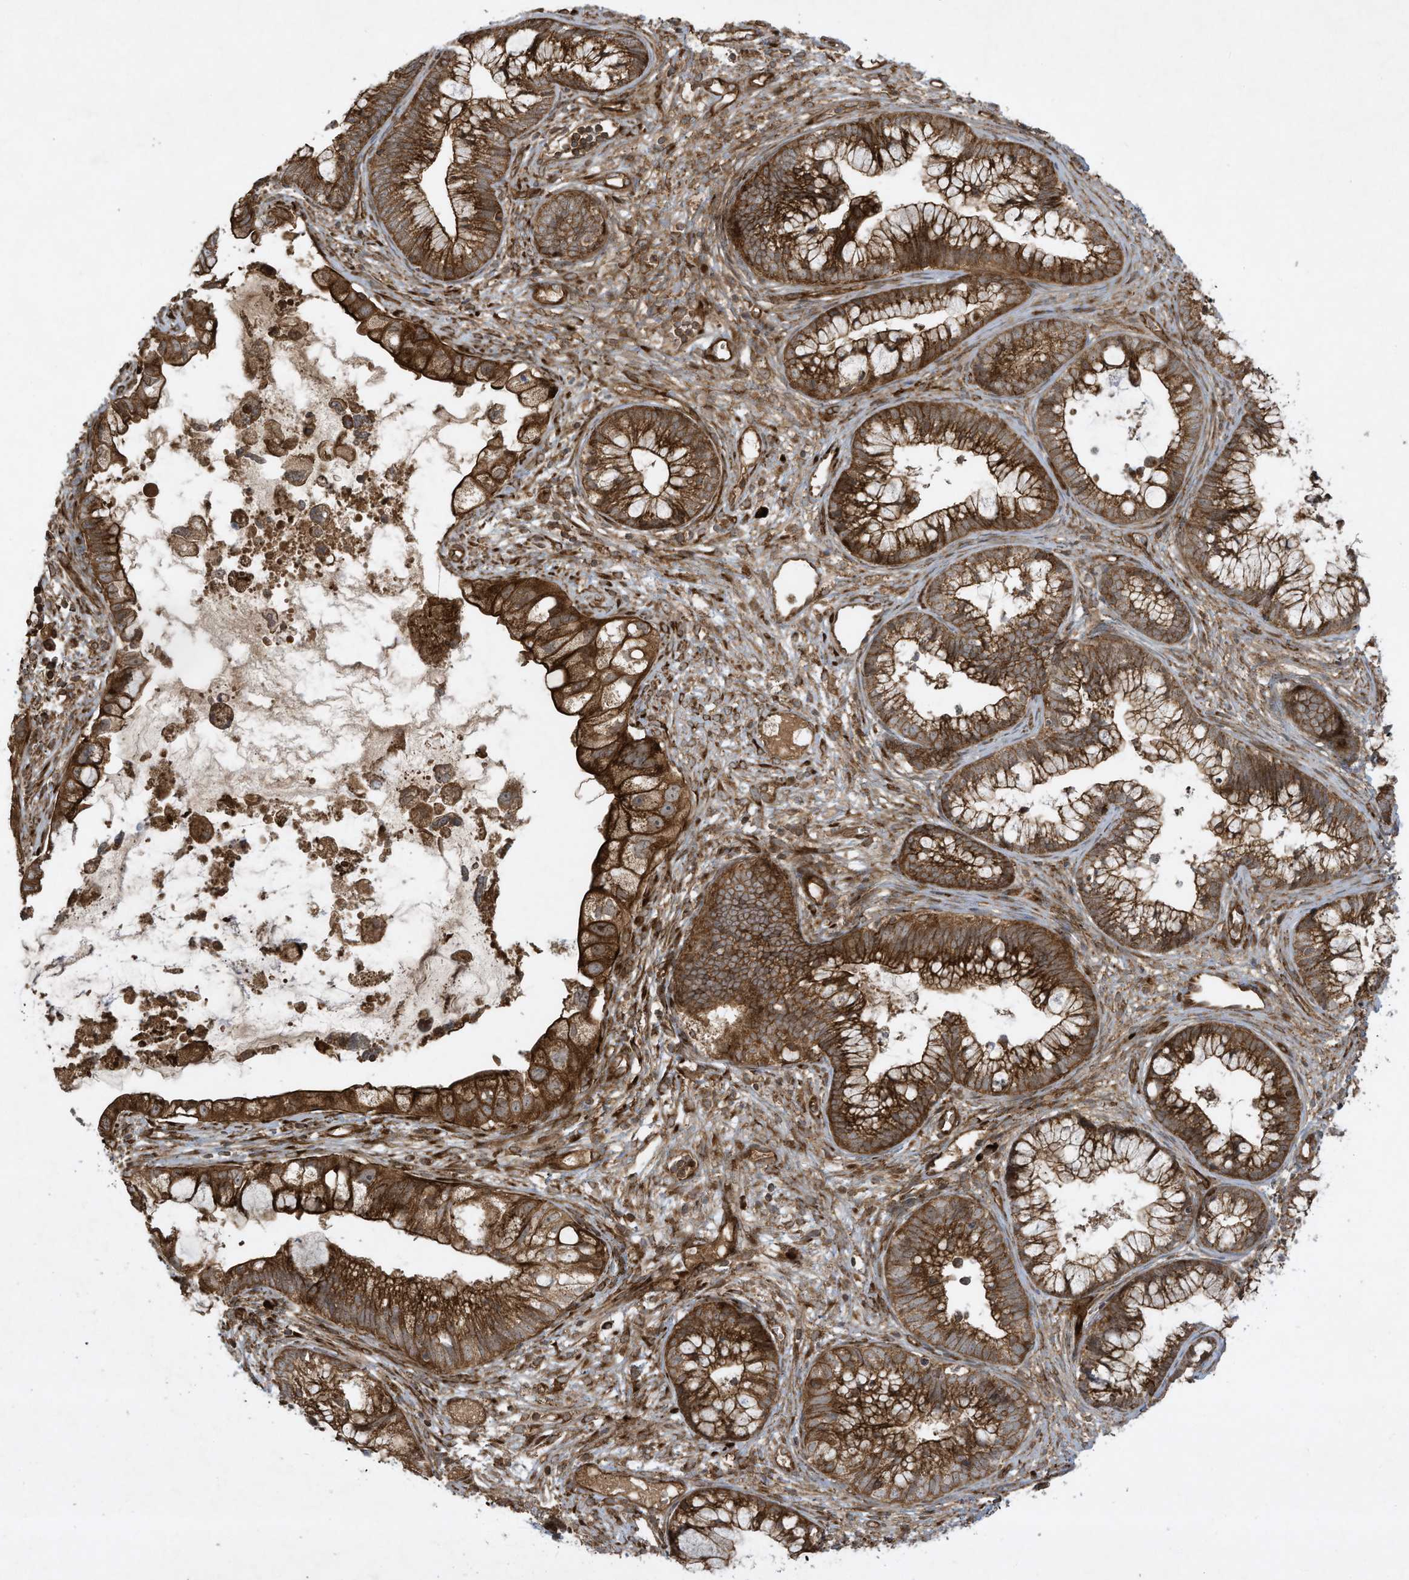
{"staining": {"intensity": "strong", "quantity": ">75%", "location": "cytoplasmic/membranous"}, "tissue": "cervical cancer", "cell_type": "Tumor cells", "image_type": "cancer", "snomed": [{"axis": "morphology", "description": "Adenocarcinoma, NOS"}, {"axis": "topography", "description": "Cervix"}], "caption": "About >75% of tumor cells in cervical cancer (adenocarcinoma) demonstrate strong cytoplasmic/membranous protein staining as visualized by brown immunohistochemical staining.", "gene": "DDIT4", "patient": {"sex": "female", "age": 44}}